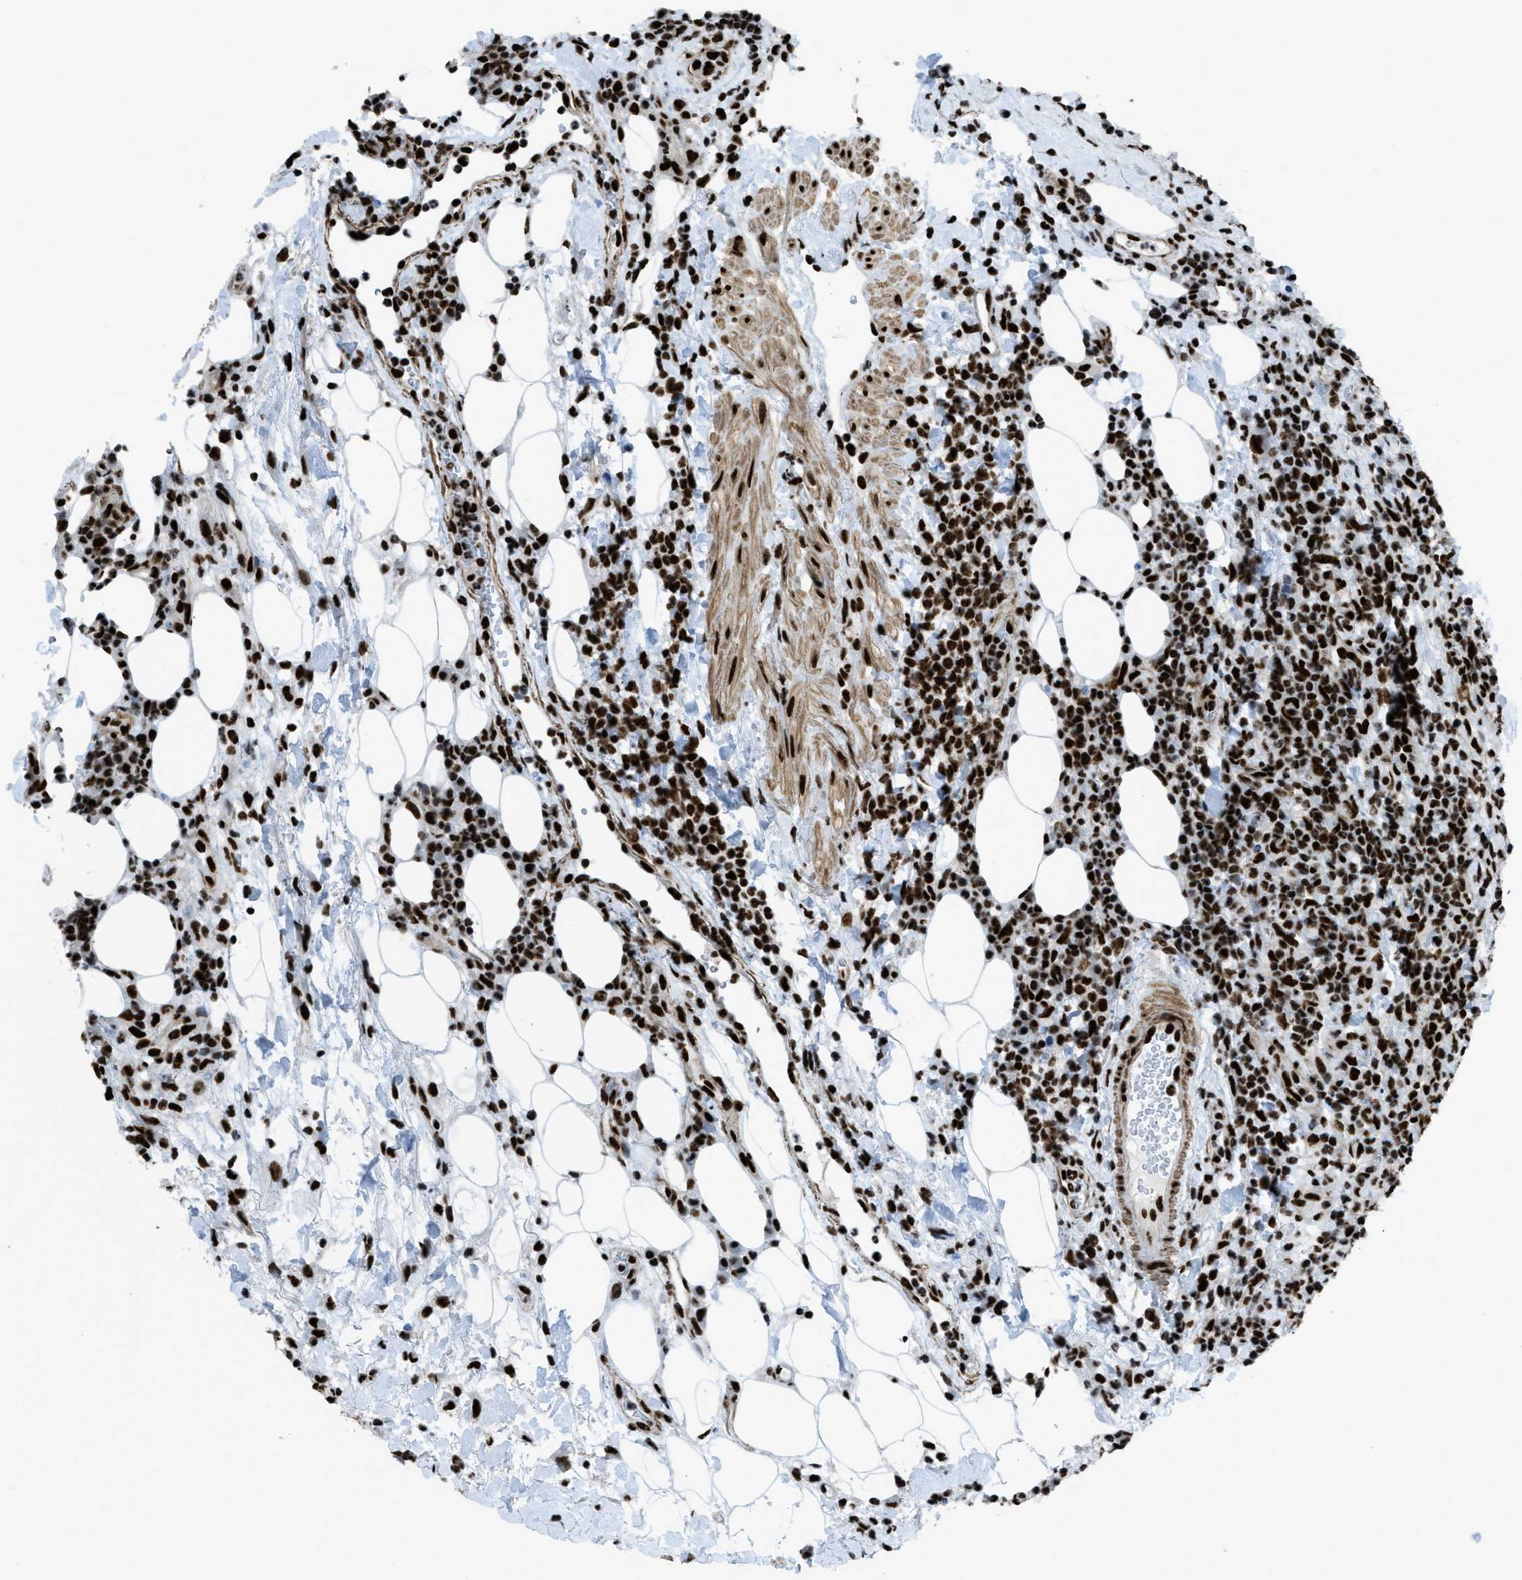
{"staining": {"intensity": "strong", "quantity": ">75%", "location": "nuclear"}, "tissue": "lymphoma", "cell_type": "Tumor cells", "image_type": "cancer", "snomed": [{"axis": "morphology", "description": "Malignant lymphoma, non-Hodgkin's type, High grade"}, {"axis": "topography", "description": "Lymph node"}], "caption": "Immunohistochemical staining of human lymphoma displays high levels of strong nuclear protein expression in about >75% of tumor cells.", "gene": "ZNF207", "patient": {"sex": "female", "age": 76}}